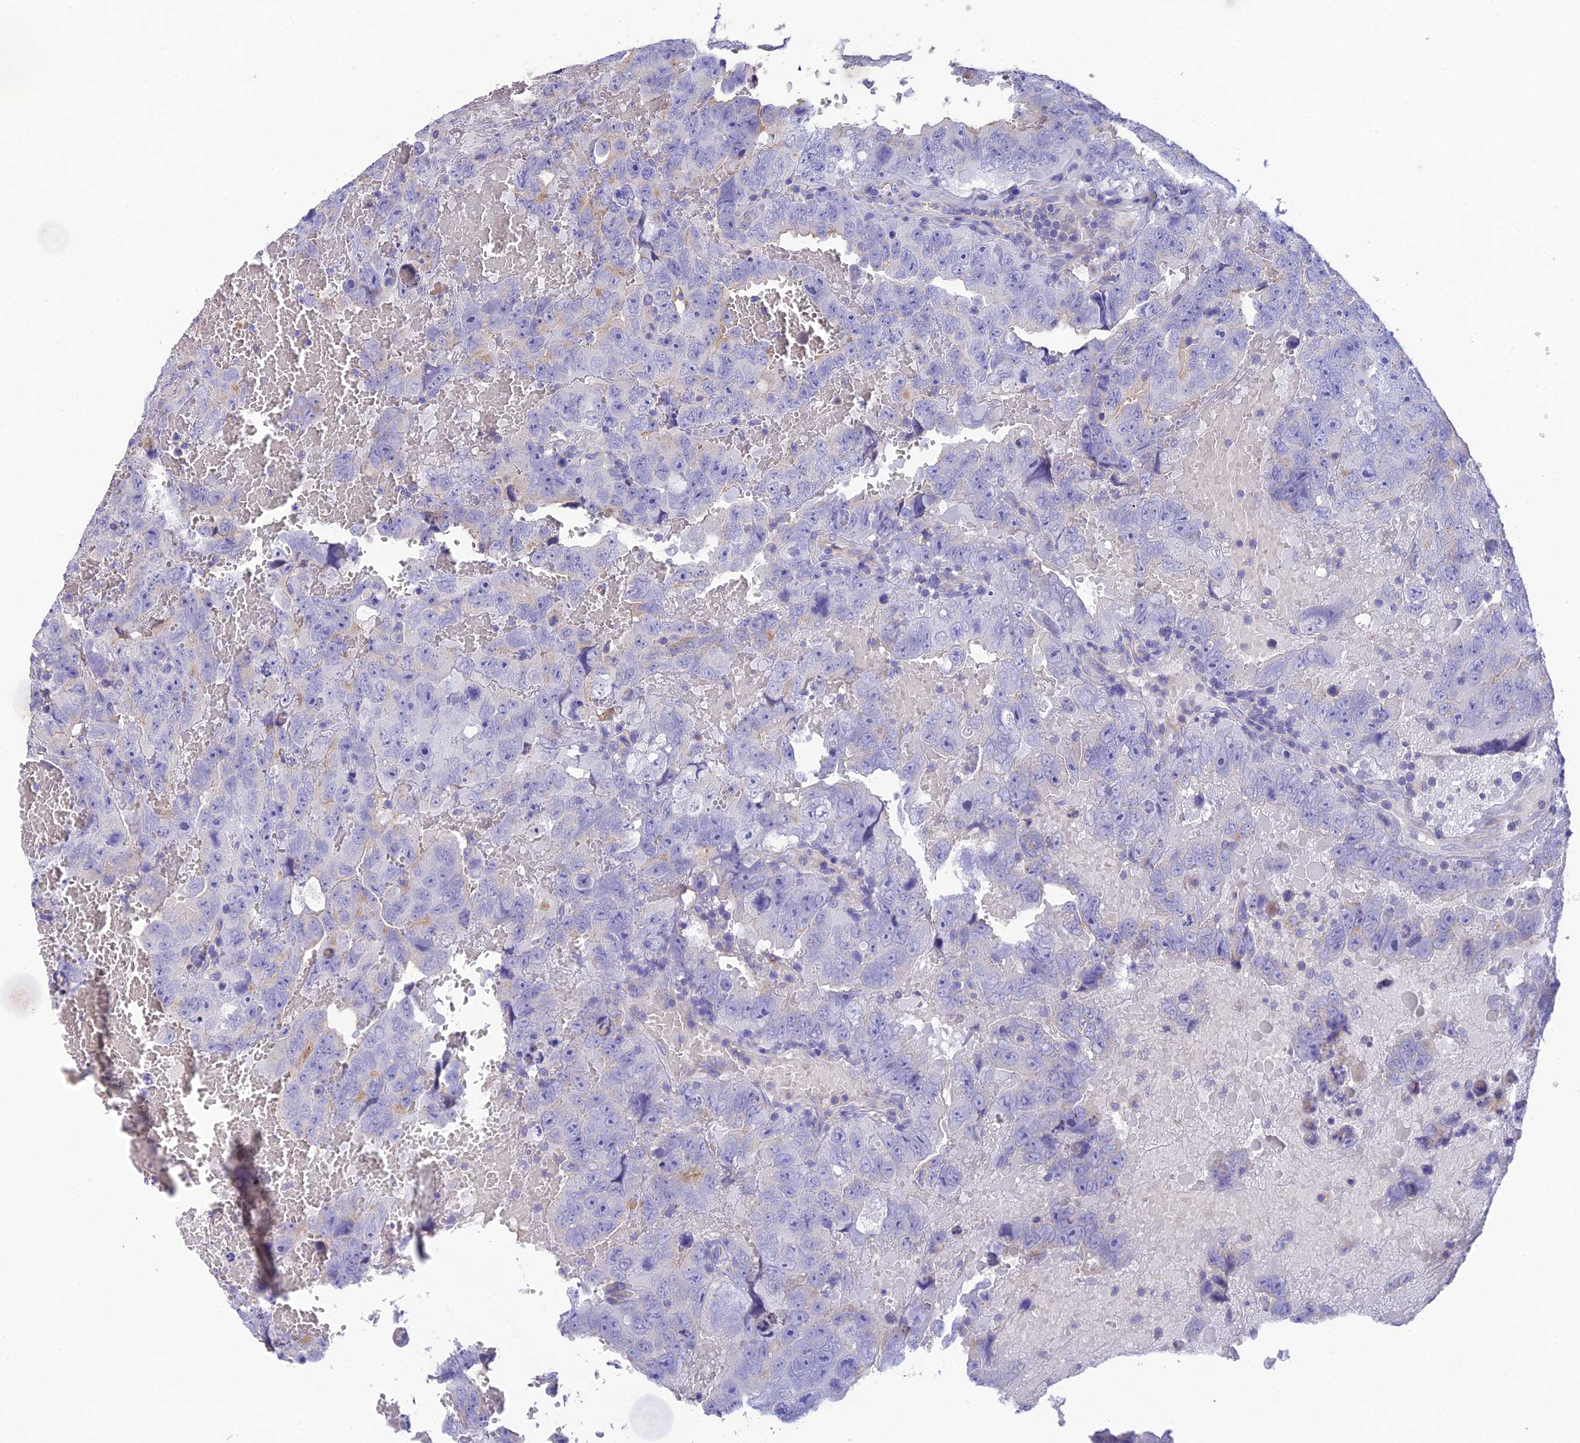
{"staining": {"intensity": "negative", "quantity": "none", "location": "none"}, "tissue": "testis cancer", "cell_type": "Tumor cells", "image_type": "cancer", "snomed": [{"axis": "morphology", "description": "Carcinoma, Embryonal, NOS"}, {"axis": "topography", "description": "Testis"}], "caption": "Immunohistochemistry (IHC) of human testis cancer (embryonal carcinoma) displays no positivity in tumor cells.", "gene": "HSD17B2", "patient": {"sex": "male", "age": 45}}